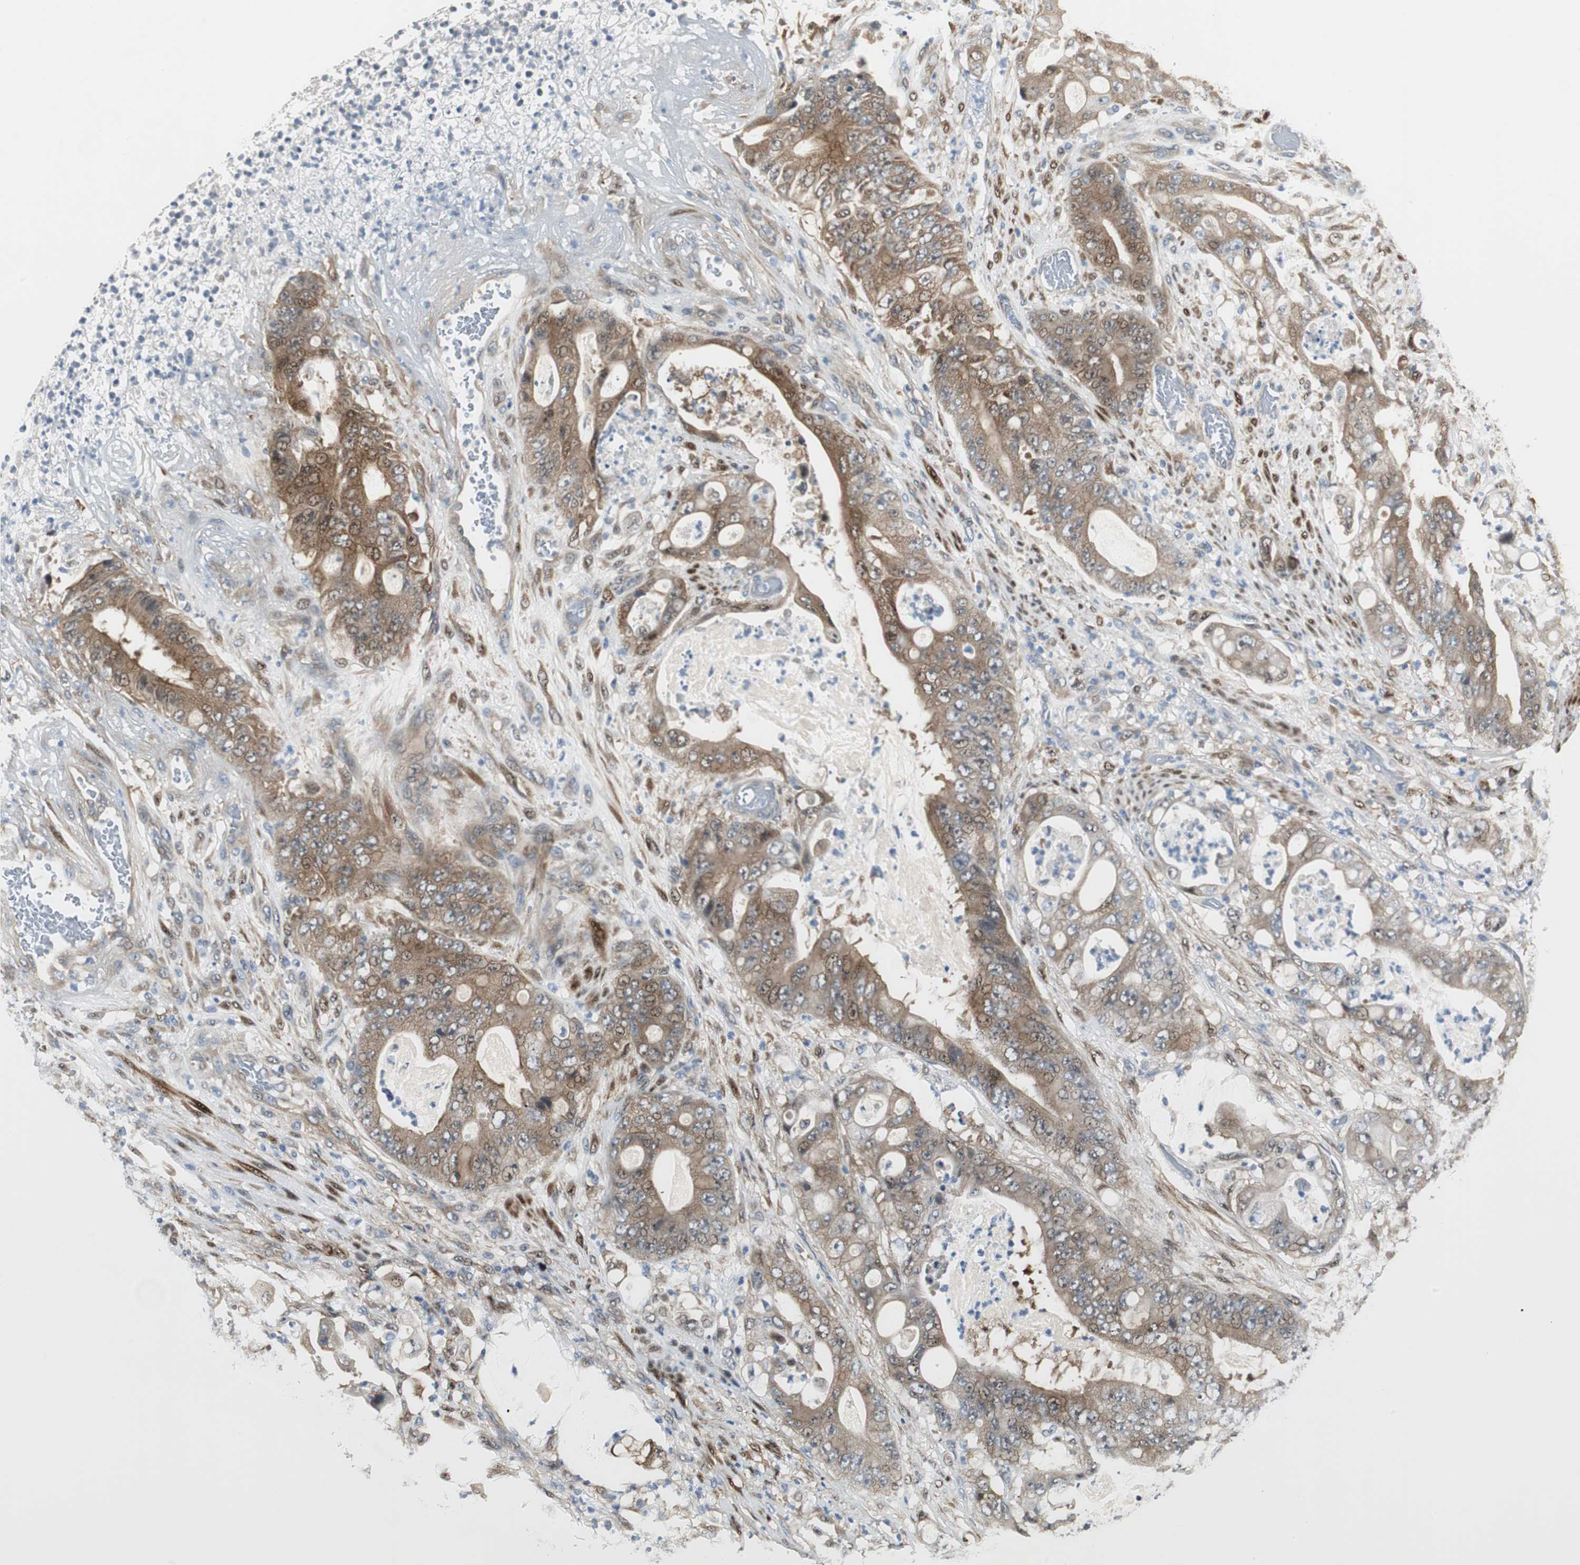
{"staining": {"intensity": "moderate", "quantity": "25%-75%", "location": "cytoplasmic/membranous"}, "tissue": "stomach cancer", "cell_type": "Tumor cells", "image_type": "cancer", "snomed": [{"axis": "morphology", "description": "Adenocarcinoma, NOS"}, {"axis": "topography", "description": "Stomach"}], "caption": "Tumor cells display medium levels of moderate cytoplasmic/membranous staining in about 25%-75% of cells in human stomach adenocarcinoma.", "gene": "FHL2", "patient": {"sex": "female", "age": 73}}